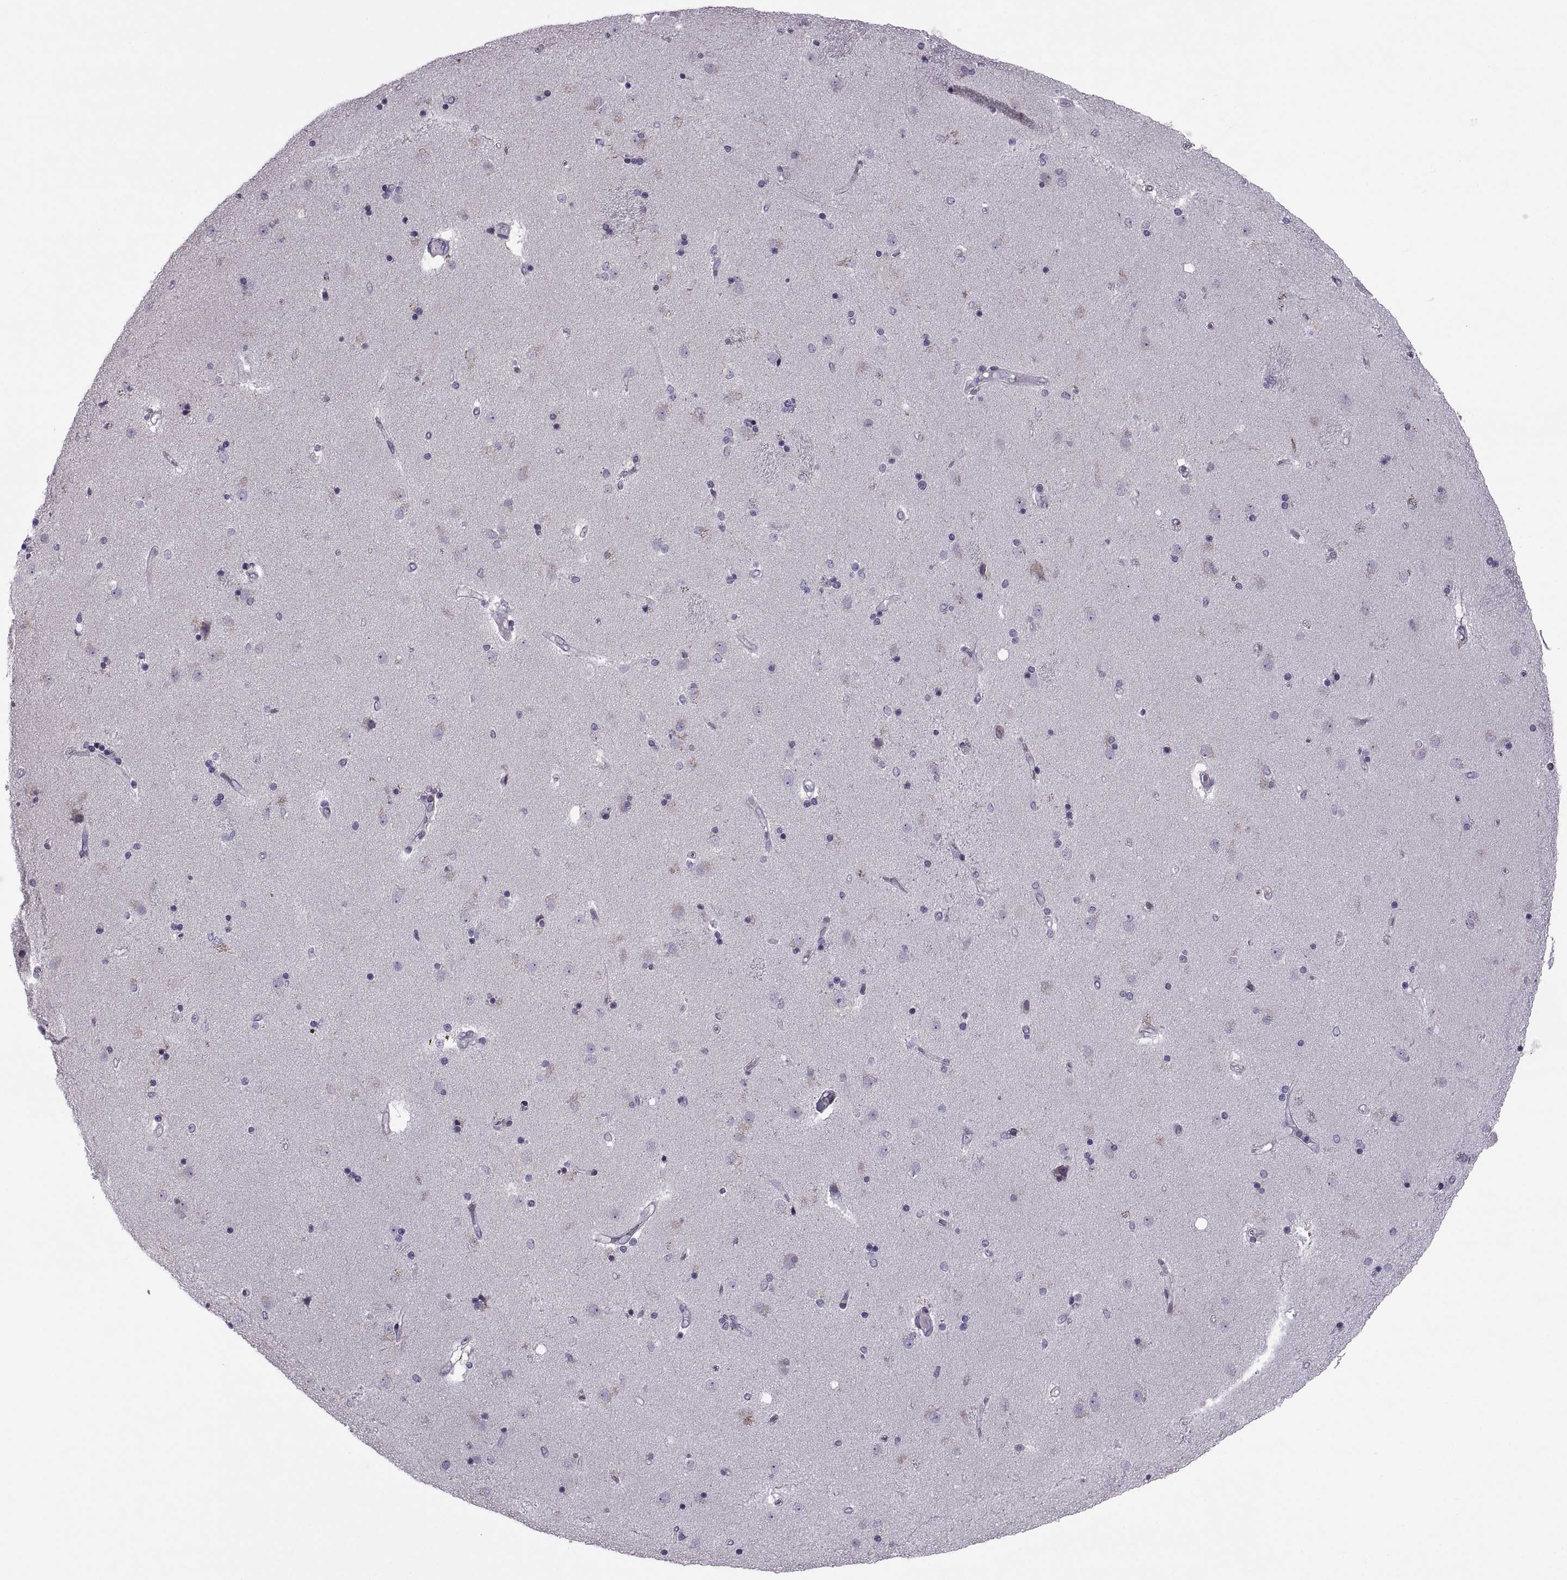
{"staining": {"intensity": "negative", "quantity": "none", "location": "none"}, "tissue": "caudate", "cell_type": "Glial cells", "image_type": "normal", "snomed": [{"axis": "morphology", "description": "Normal tissue, NOS"}, {"axis": "topography", "description": "Lateral ventricle wall"}], "caption": "A high-resolution image shows immunohistochemistry (IHC) staining of unremarkable caudate, which exhibits no significant expression in glial cells.", "gene": "LETM2", "patient": {"sex": "female", "age": 71}}